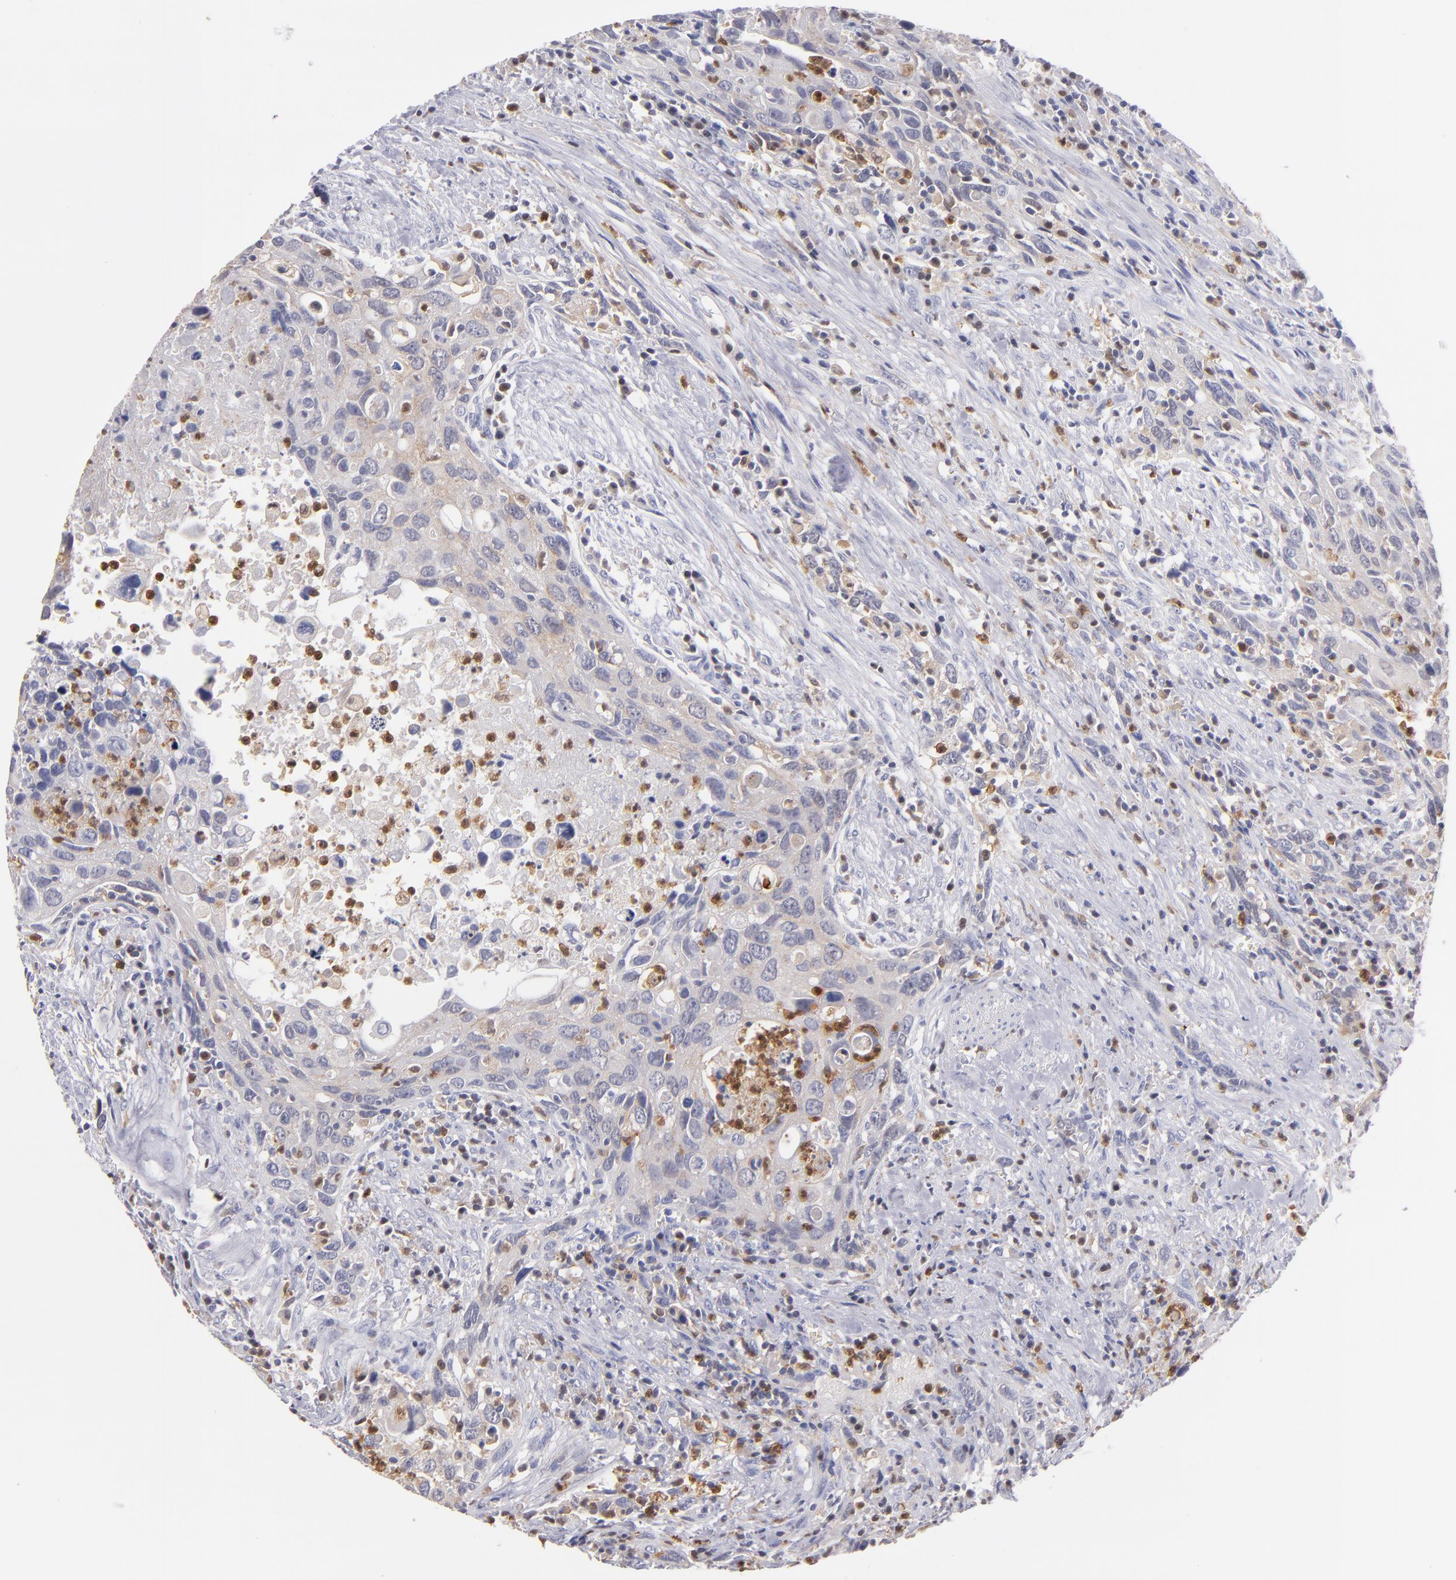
{"staining": {"intensity": "weak", "quantity": "<25%", "location": "cytoplasmic/membranous"}, "tissue": "urothelial cancer", "cell_type": "Tumor cells", "image_type": "cancer", "snomed": [{"axis": "morphology", "description": "Urothelial carcinoma, High grade"}, {"axis": "topography", "description": "Urinary bladder"}], "caption": "There is no significant positivity in tumor cells of high-grade urothelial carcinoma.", "gene": "PRKCD", "patient": {"sex": "male", "age": 71}}